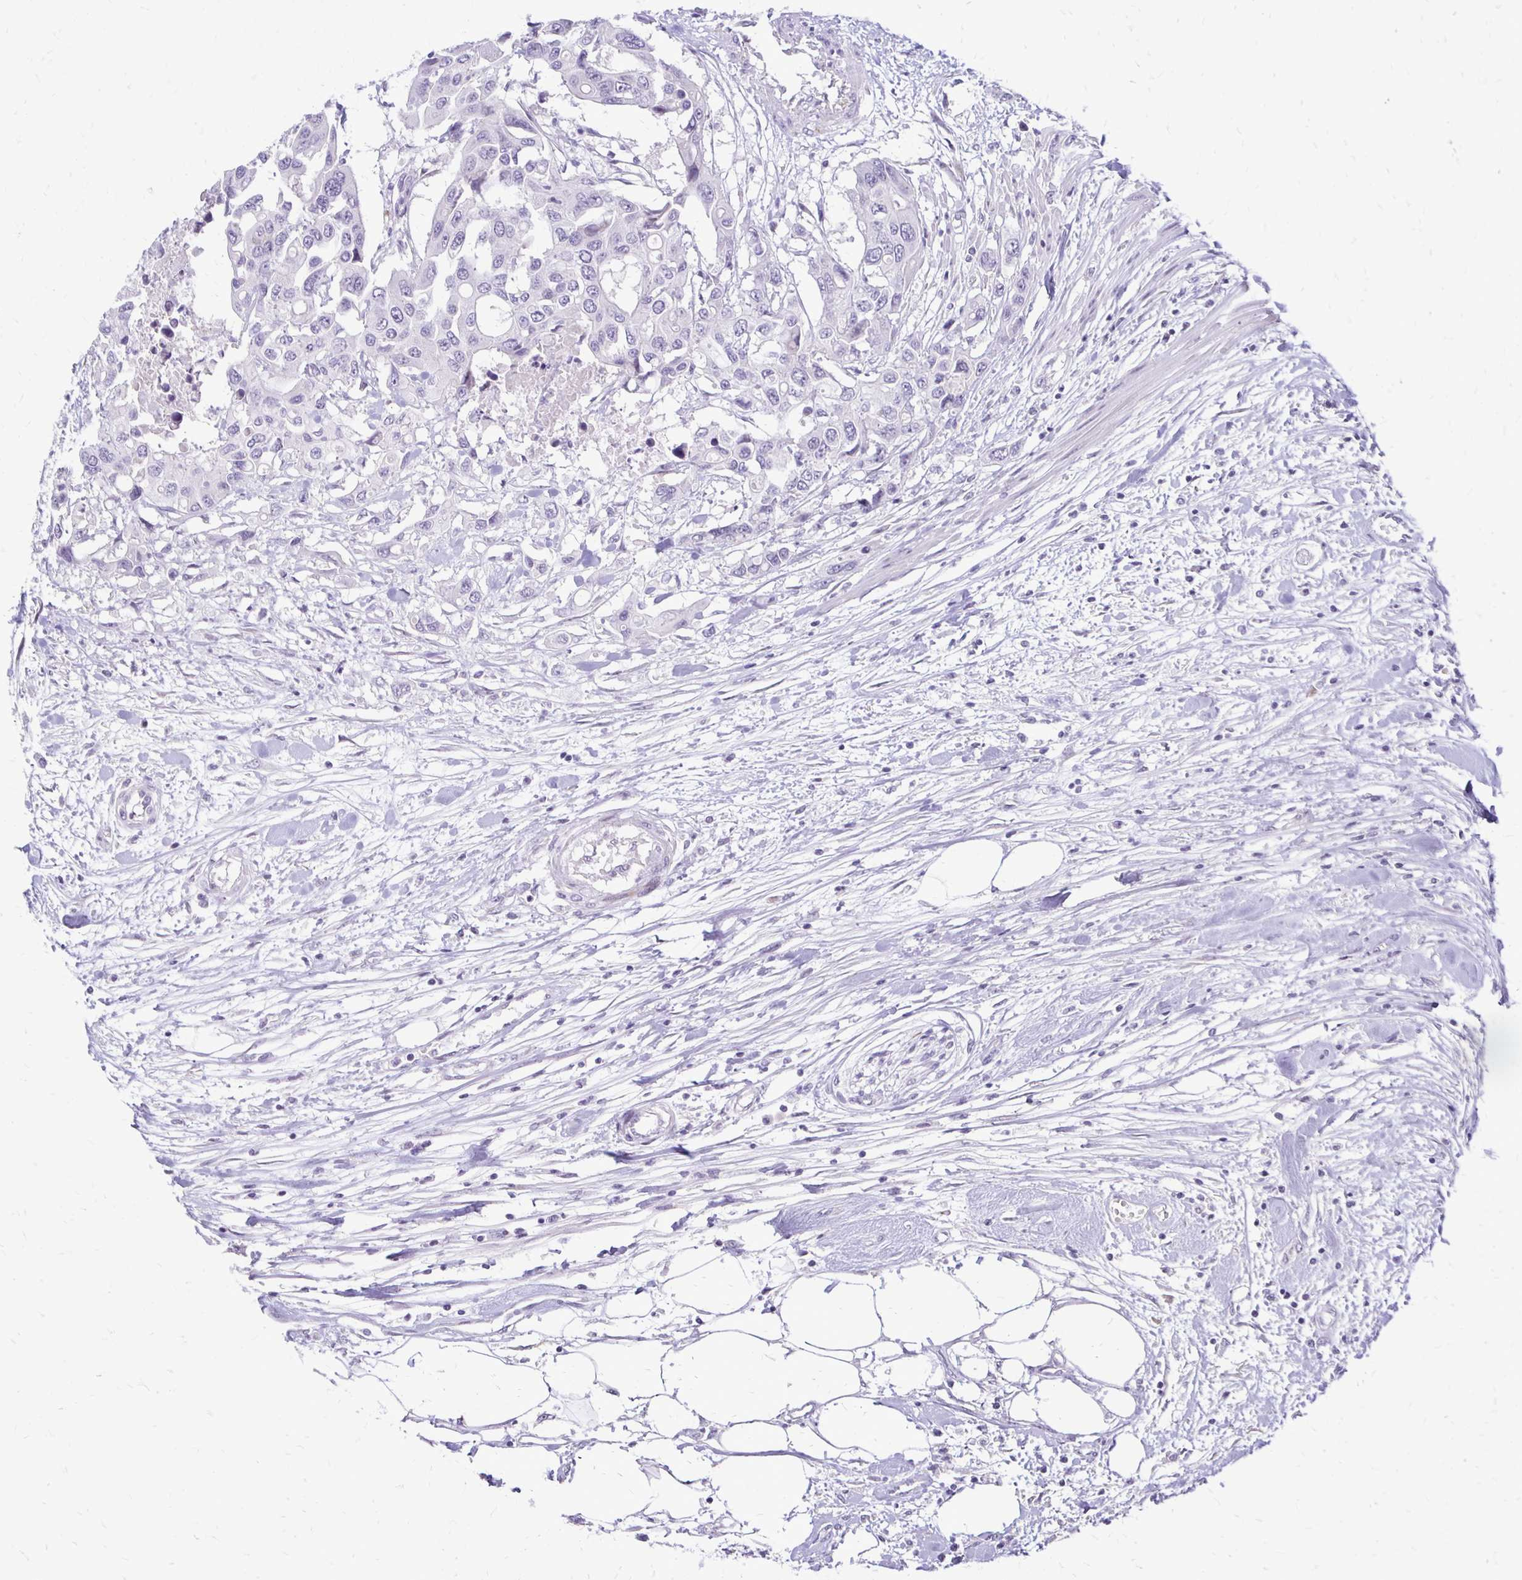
{"staining": {"intensity": "negative", "quantity": "none", "location": "none"}, "tissue": "colorectal cancer", "cell_type": "Tumor cells", "image_type": "cancer", "snomed": [{"axis": "morphology", "description": "Adenocarcinoma, NOS"}, {"axis": "topography", "description": "Colon"}], "caption": "Image shows no significant protein staining in tumor cells of colorectal cancer (adenocarcinoma).", "gene": "EPYC", "patient": {"sex": "male", "age": 77}}